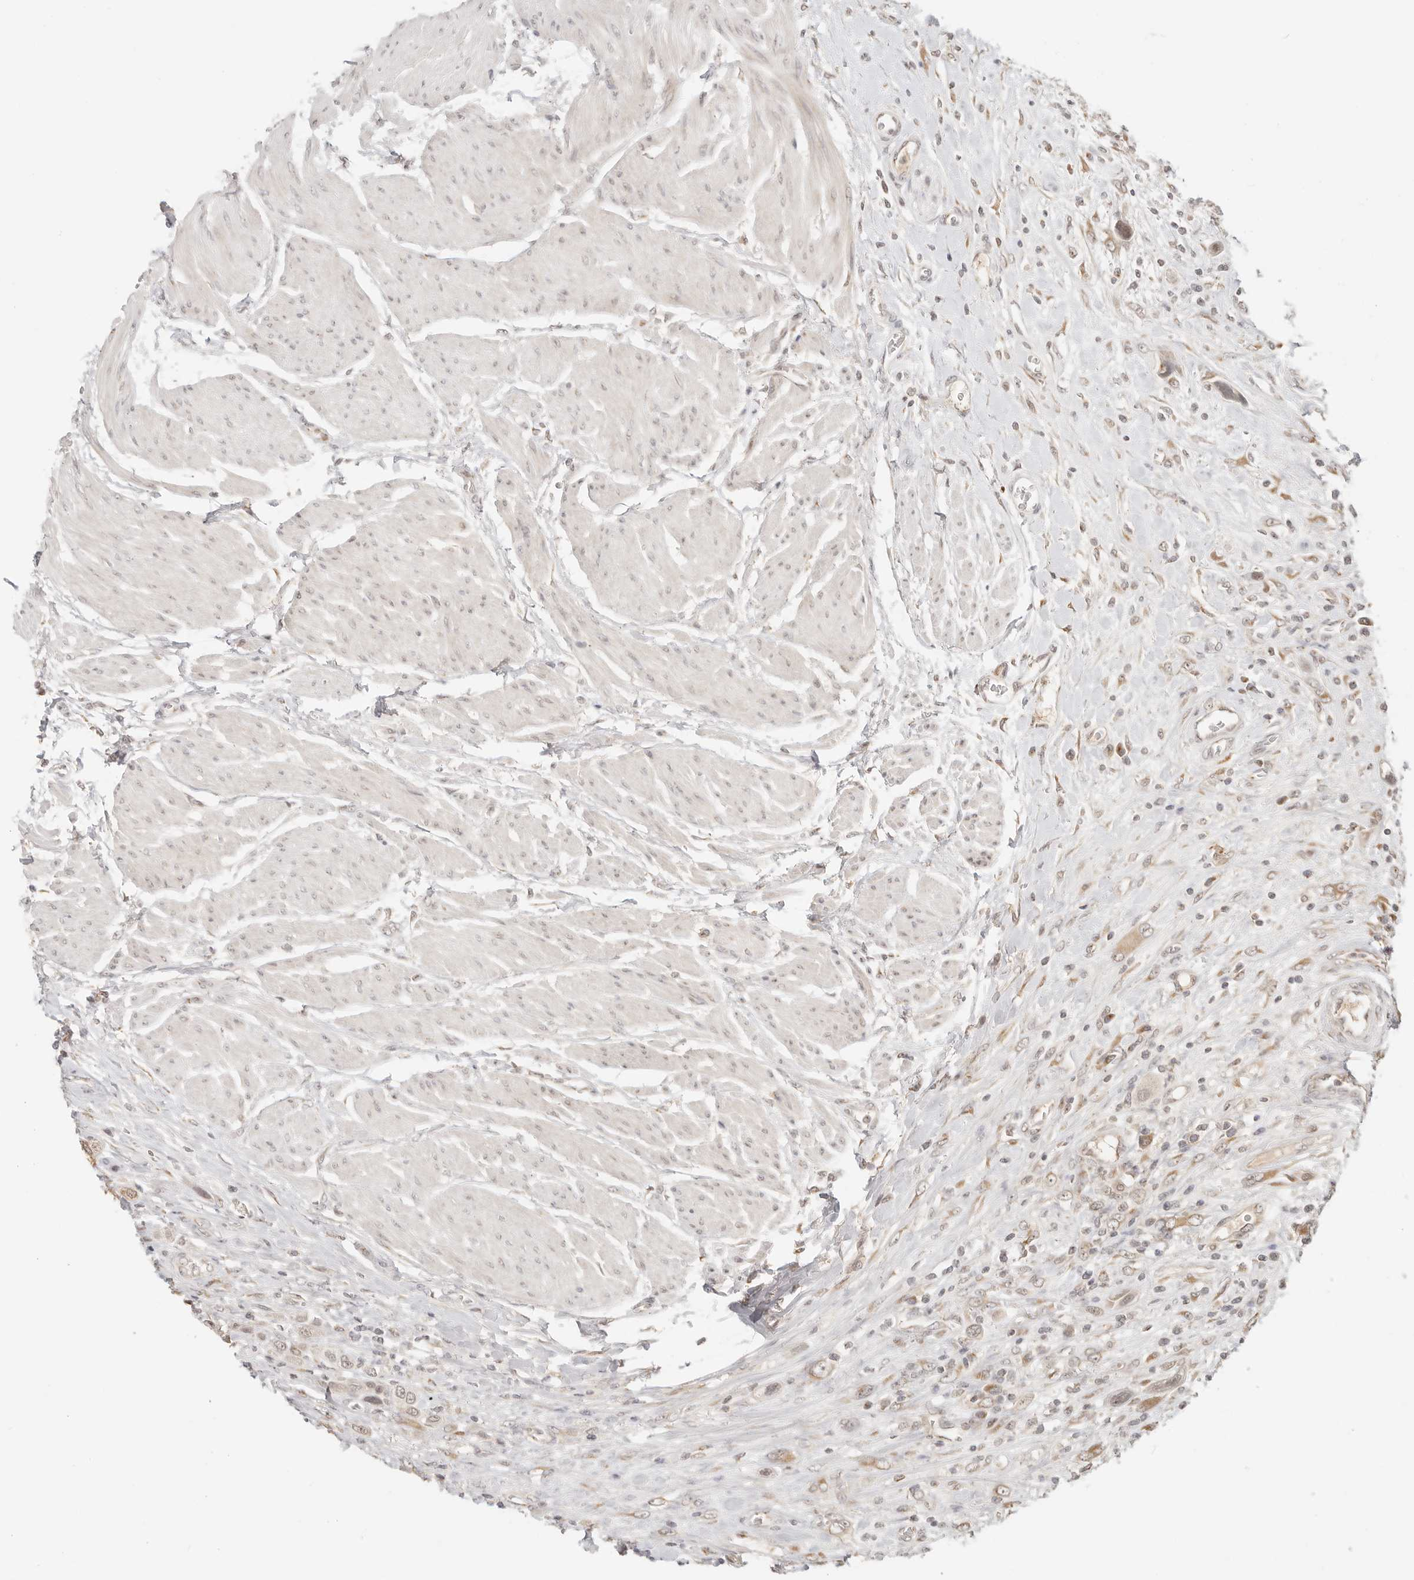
{"staining": {"intensity": "weak", "quantity": ">75%", "location": "cytoplasmic/membranous,nuclear"}, "tissue": "urothelial cancer", "cell_type": "Tumor cells", "image_type": "cancer", "snomed": [{"axis": "morphology", "description": "Urothelial carcinoma, High grade"}, {"axis": "topography", "description": "Urinary bladder"}], "caption": "Urothelial cancer stained with a protein marker reveals weak staining in tumor cells.", "gene": "INTS11", "patient": {"sex": "male", "age": 50}}